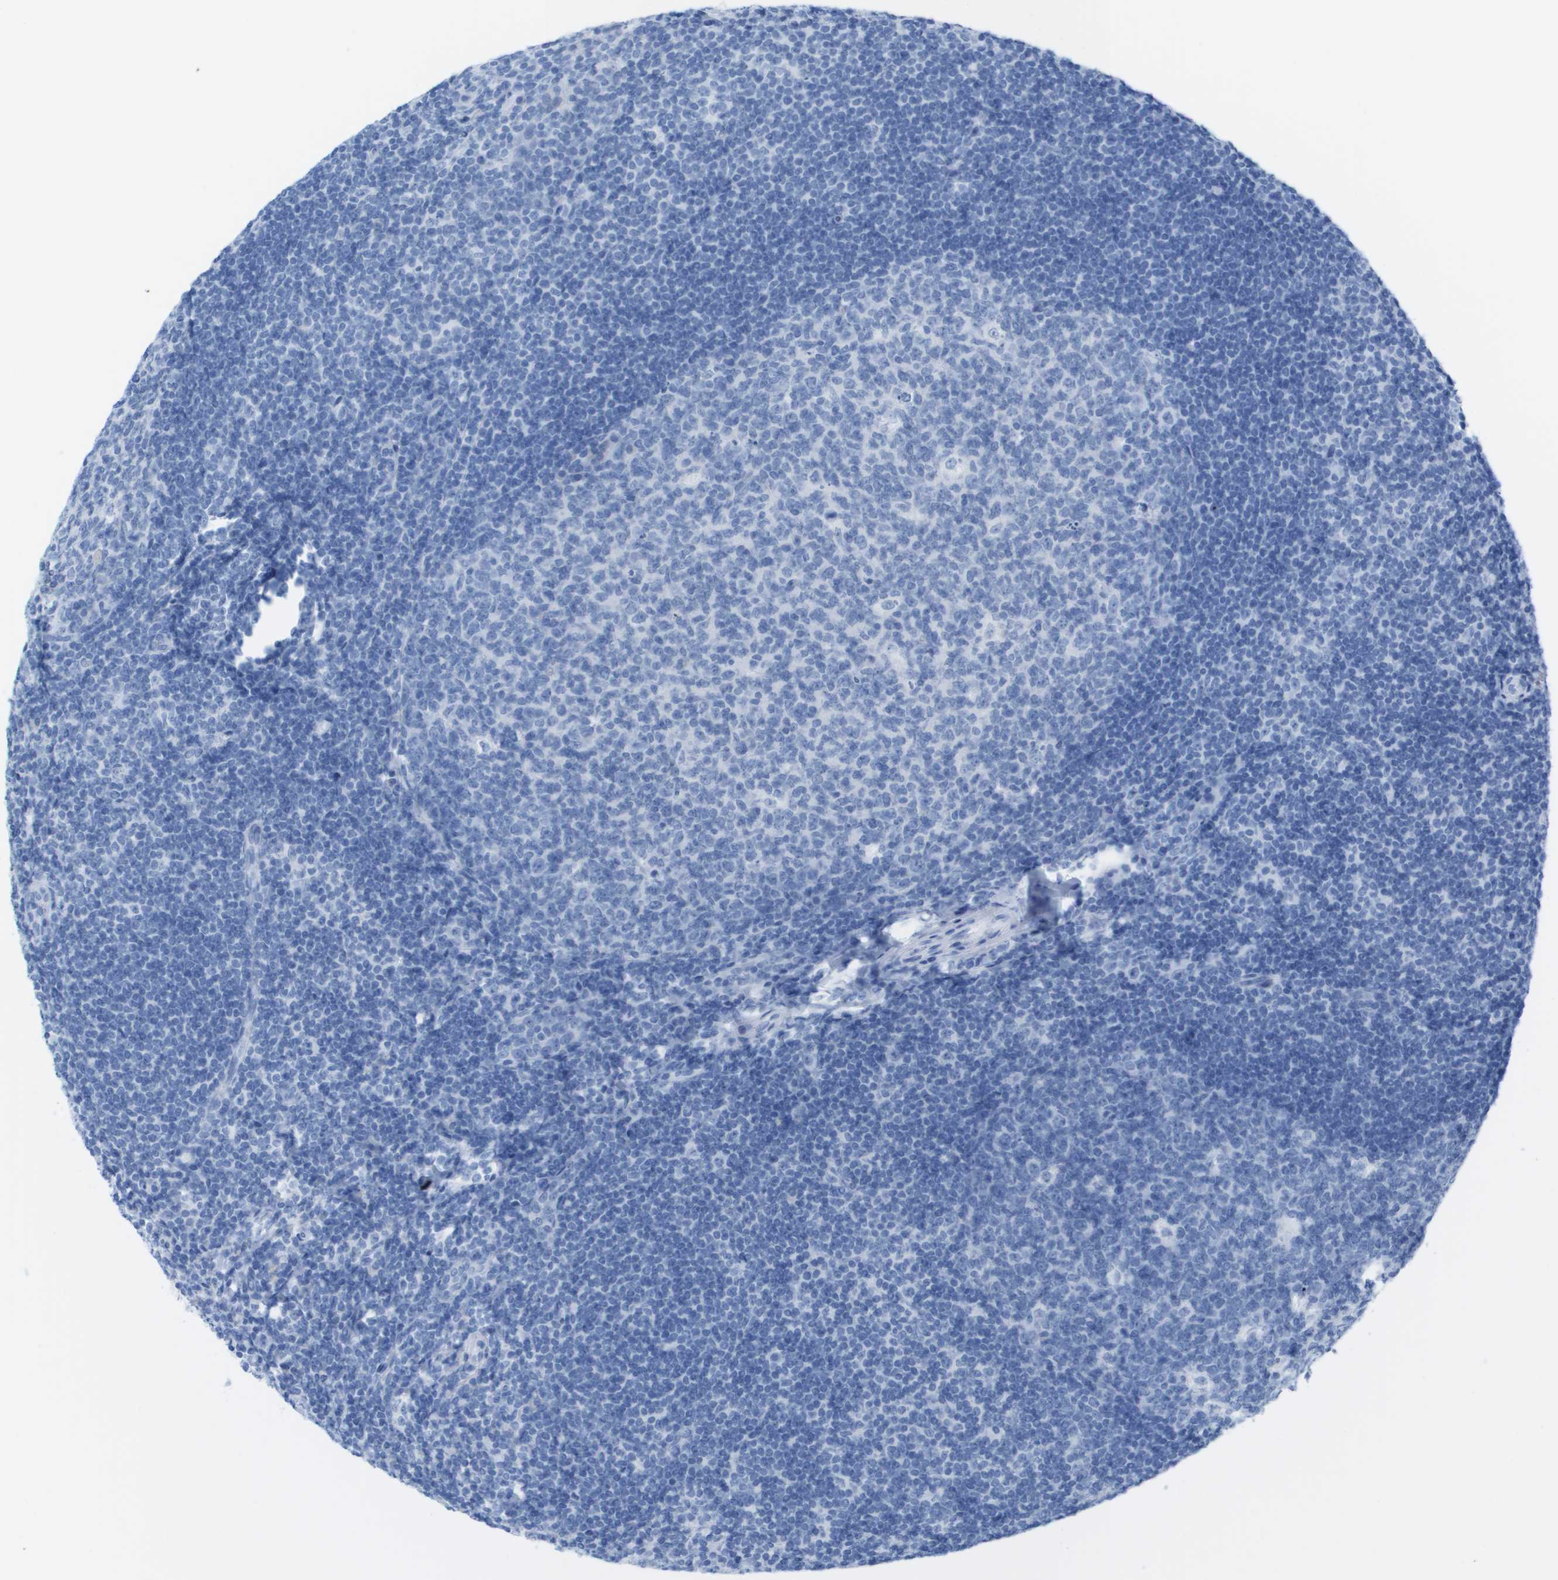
{"staining": {"intensity": "negative", "quantity": "none", "location": "none"}, "tissue": "tonsil", "cell_type": "Germinal center cells", "image_type": "normal", "snomed": [{"axis": "morphology", "description": "Normal tissue, NOS"}, {"axis": "topography", "description": "Tonsil"}], "caption": "Micrograph shows no protein staining in germinal center cells of unremarkable tonsil.", "gene": "KCNA3", "patient": {"sex": "male", "age": 37}}